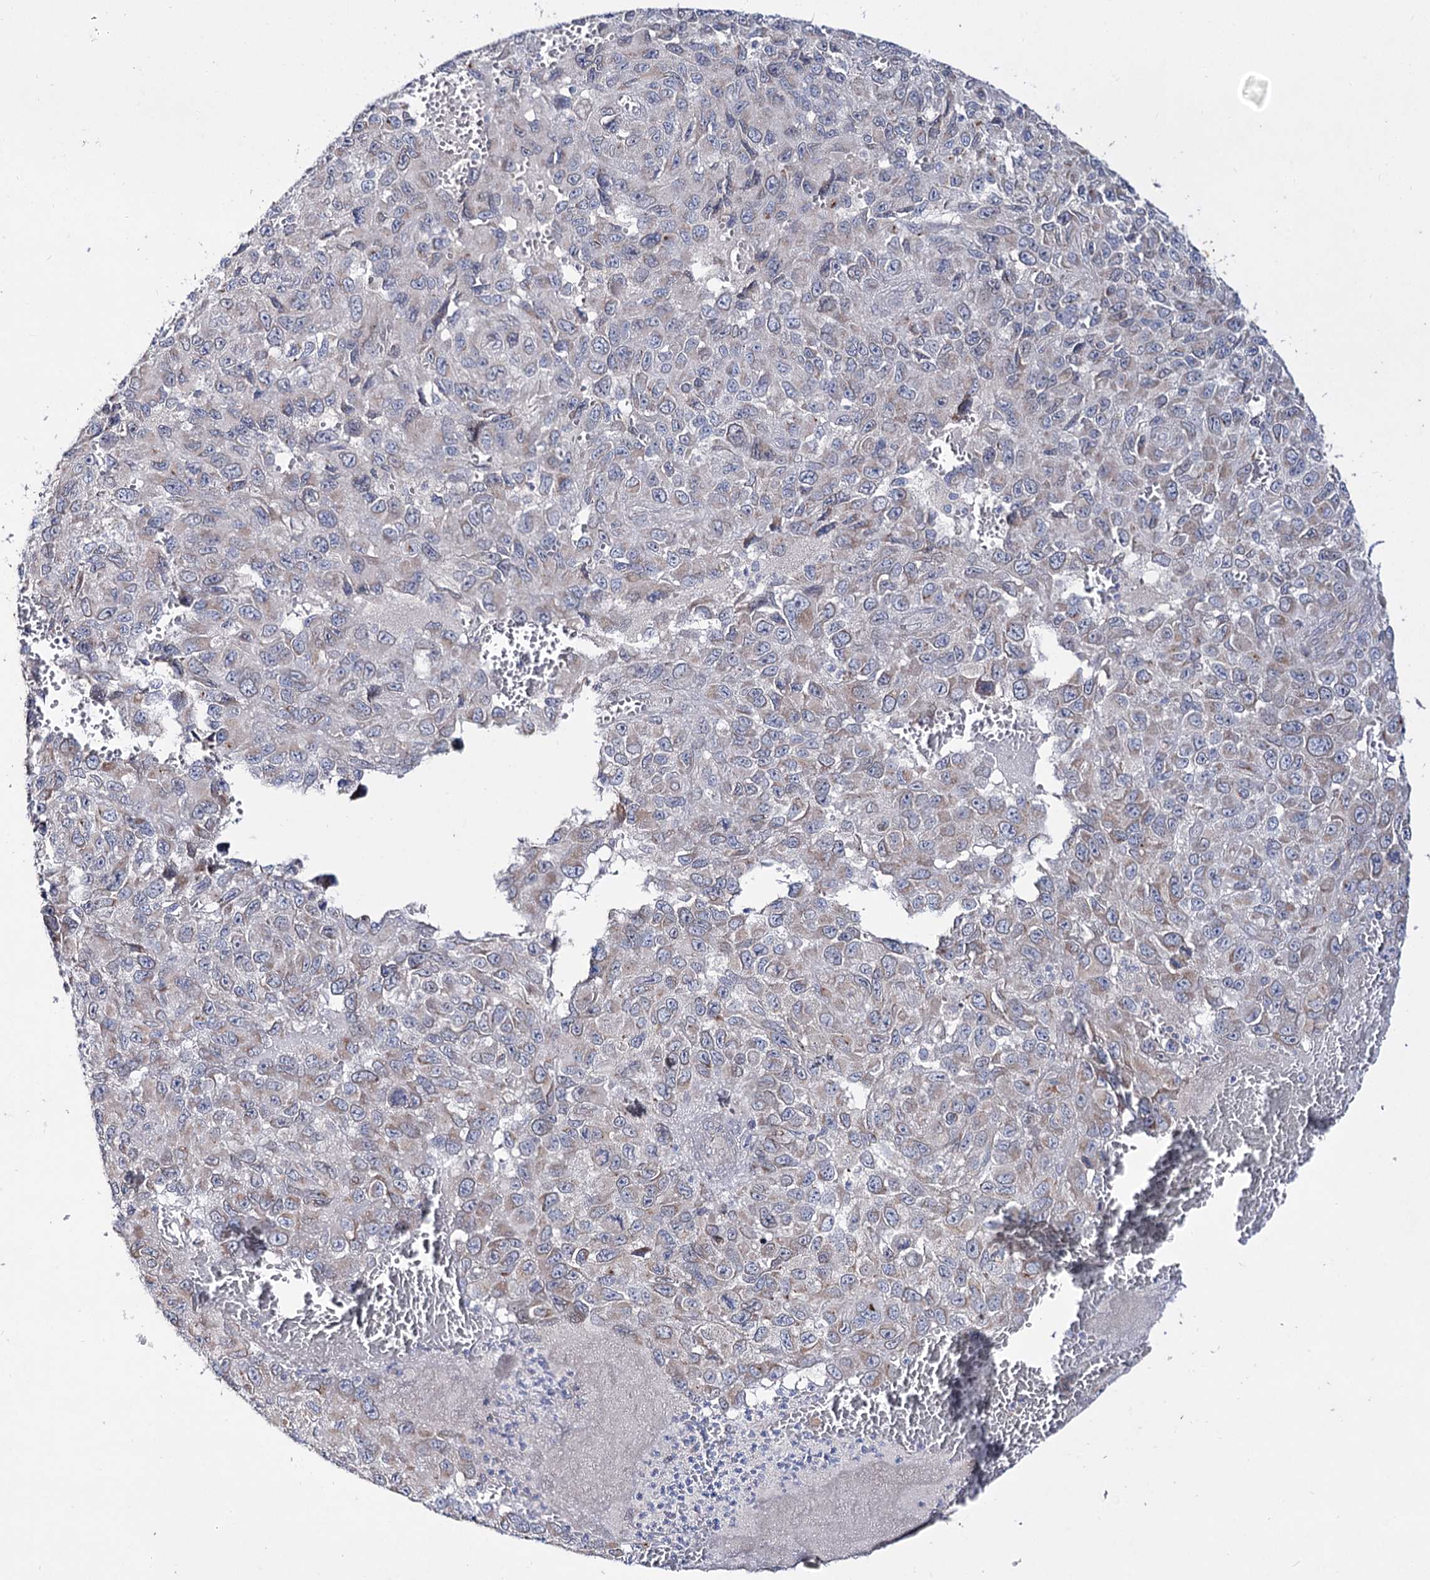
{"staining": {"intensity": "weak", "quantity": "25%-75%", "location": "cytoplasmic/membranous"}, "tissue": "melanoma", "cell_type": "Tumor cells", "image_type": "cancer", "snomed": [{"axis": "morphology", "description": "Normal tissue, NOS"}, {"axis": "morphology", "description": "Malignant melanoma, NOS"}, {"axis": "topography", "description": "Skin"}], "caption": "Malignant melanoma stained with DAB (3,3'-diaminobenzidine) immunohistochemistry (IHC) exhibits low levels of weak cytoplasmic/membranous expression in approximately 25%-75% of tumor cells.", "gene": "C11orf80", "patient": {"sex": "female", "age": 96}}